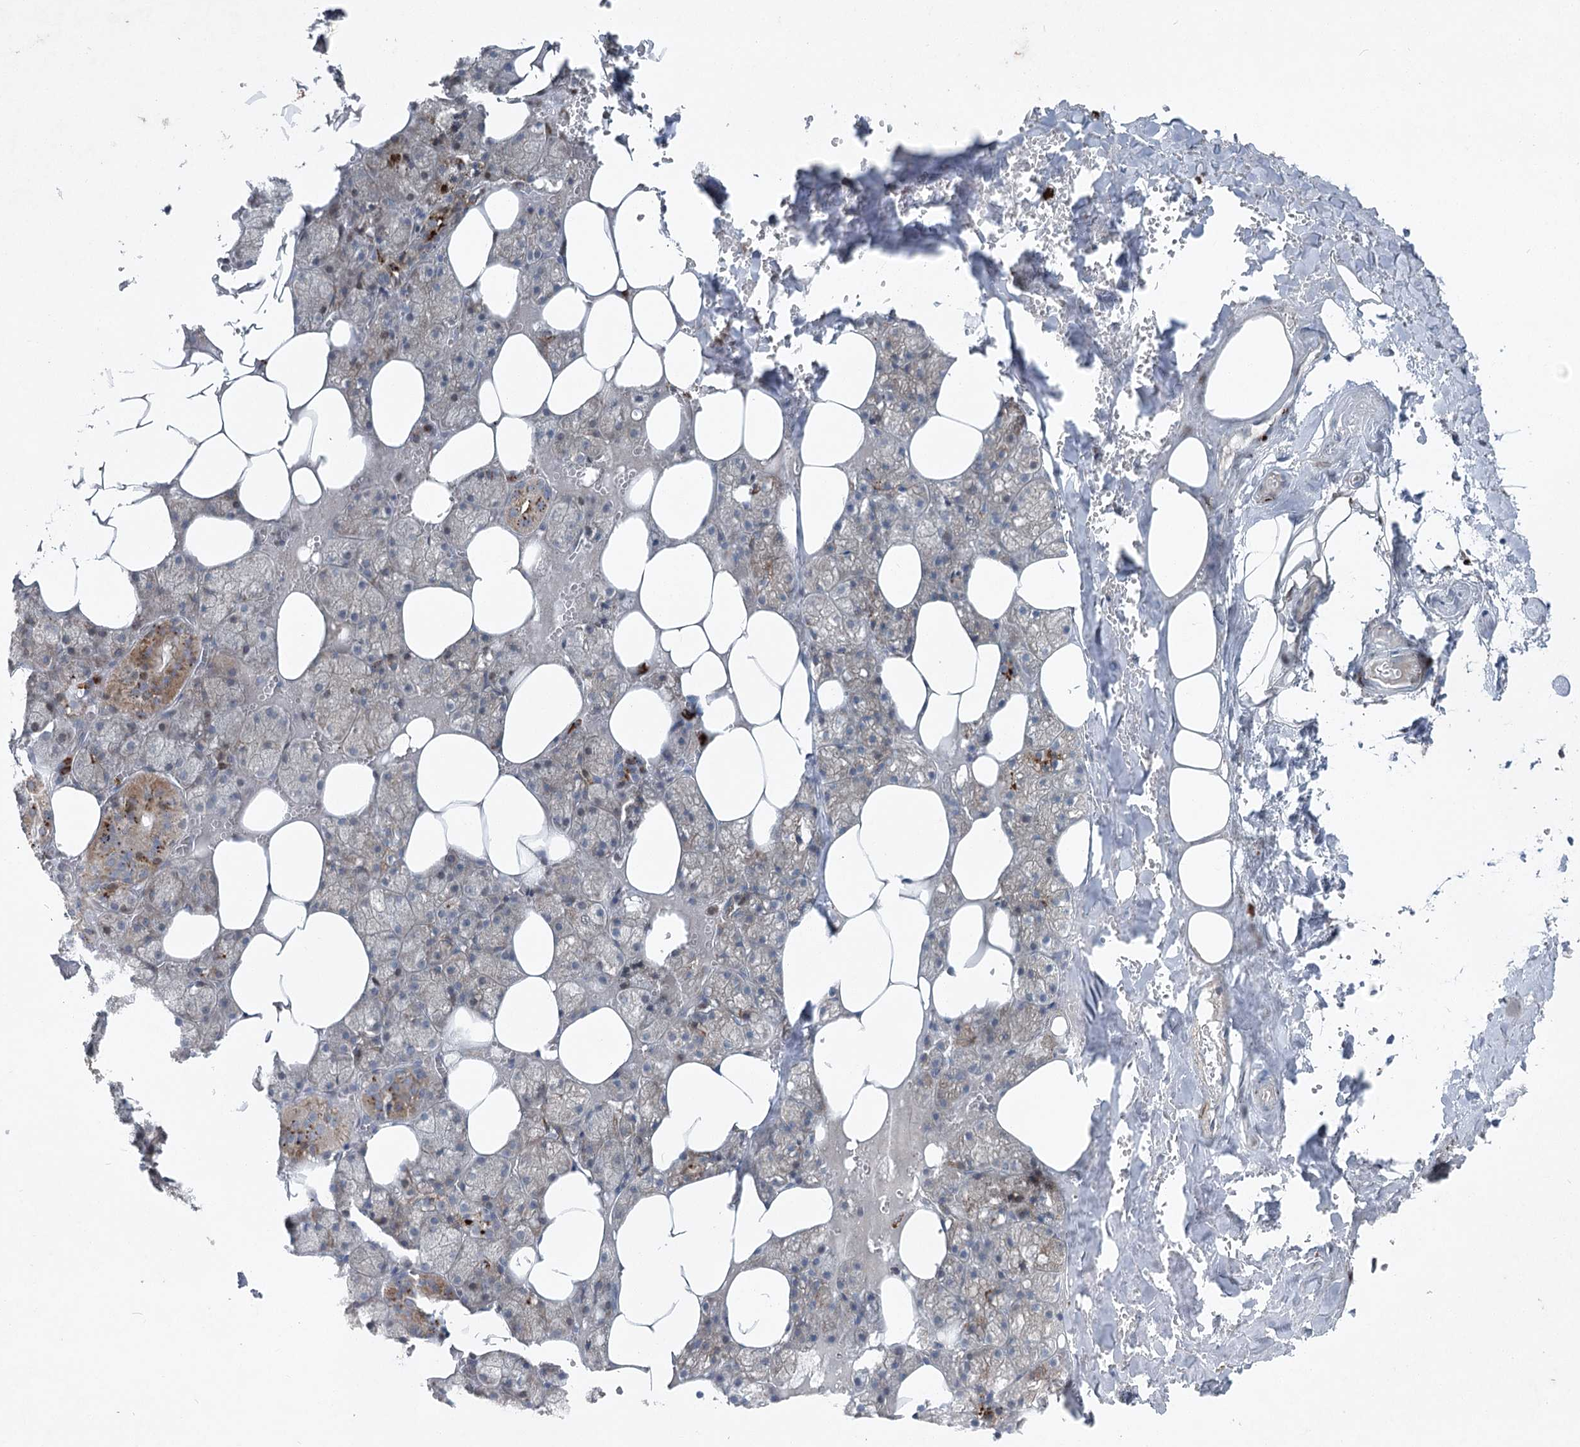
{"staining": {"intensity": "strong", "quantity": "<25%", "location": "cytoplasmic/membranous"}, "tissue": "salivary gland", "cell_type": "Glandular cells", "image_type": "normal", "snomed": [{"axis": "morphology", "description": "Normal tissue, NOS"}, {"axis": "topography", "description": "Salivary gland"}], "caption": "Glandular cells demonstrate strong cytoplasmic/membranous staining in approximately <25% of cells in unremarkable salivary gland.", "gene": "ENSG00000285330", "patient": {"sex": "male", "age": 62}}